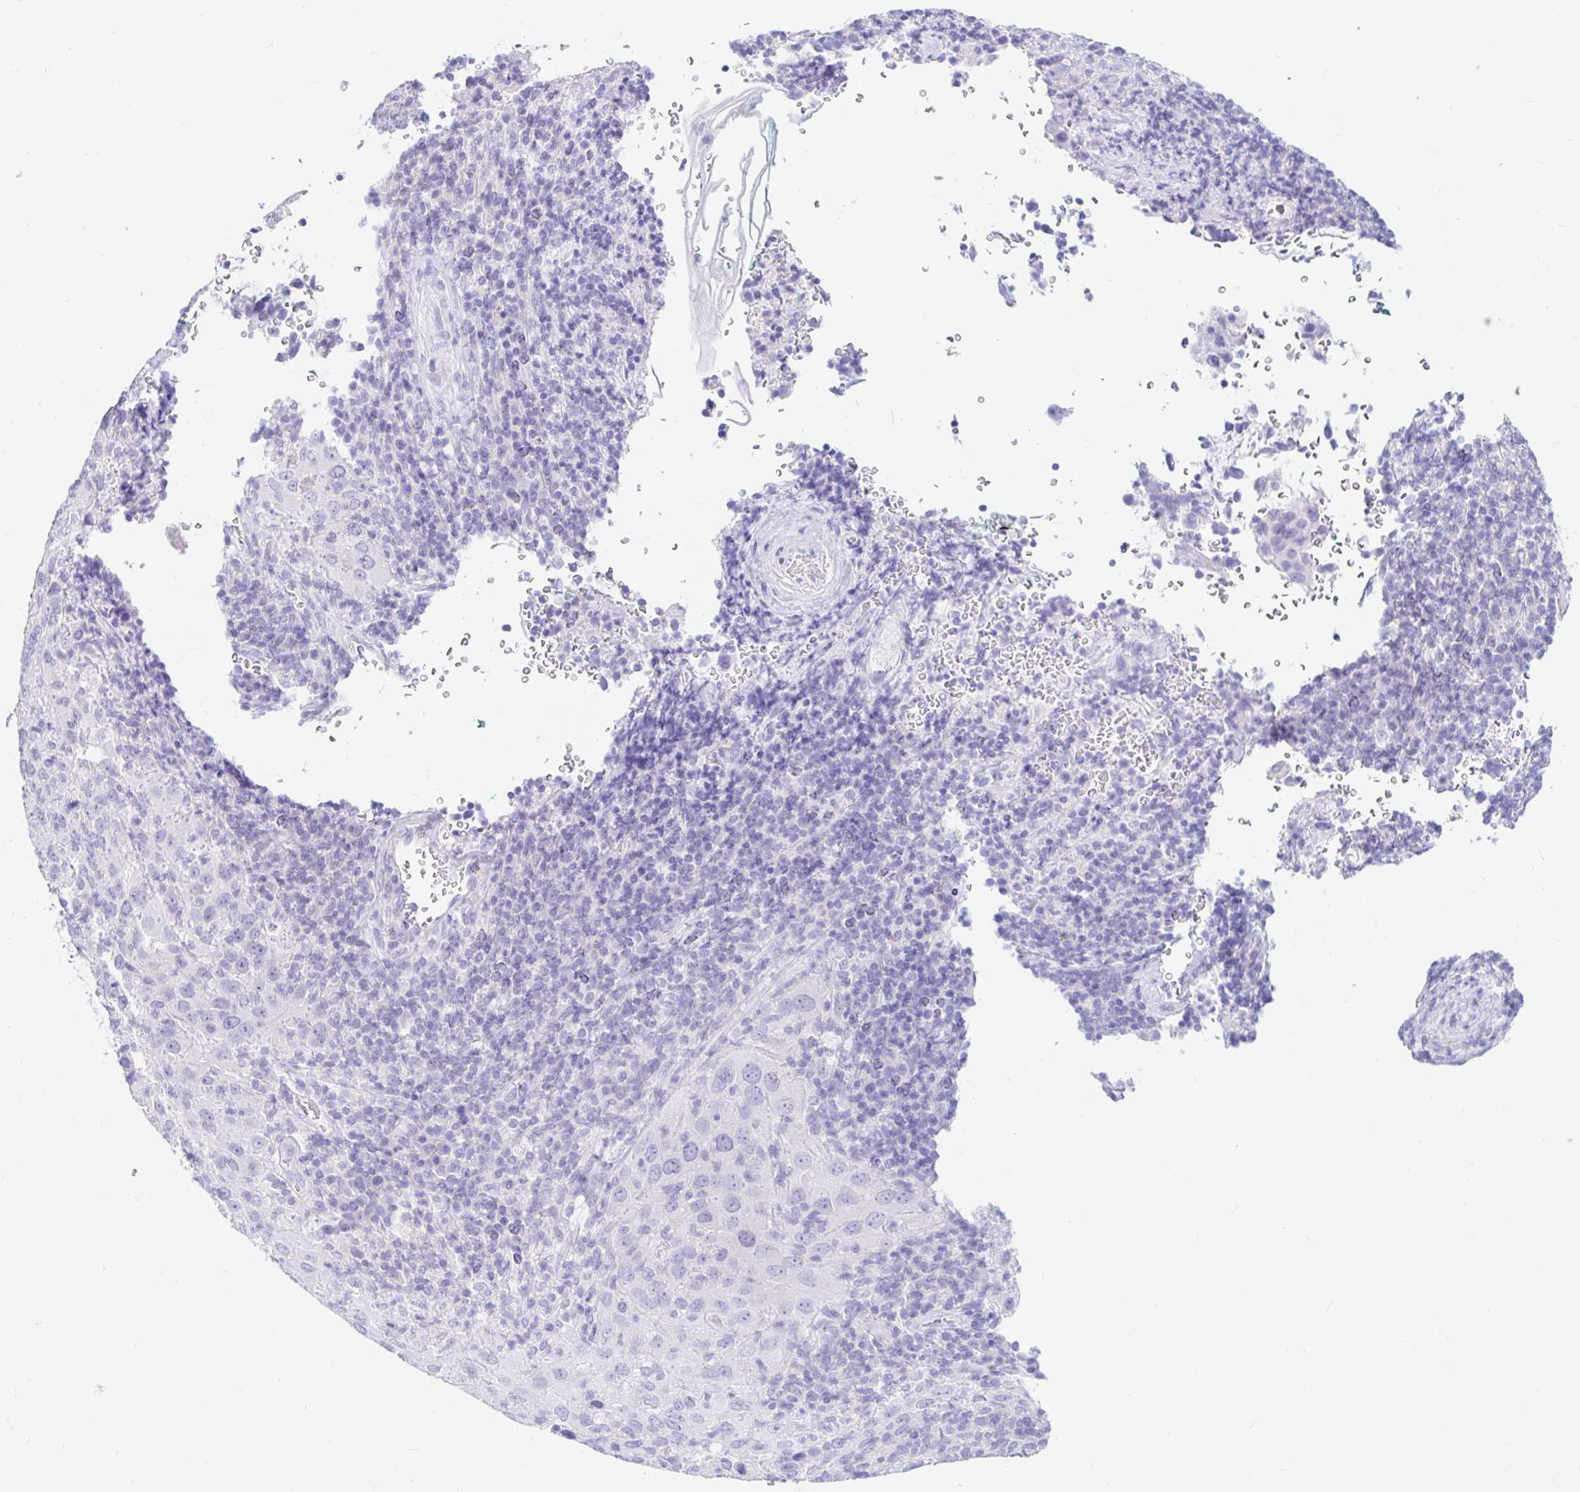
{"staining": {"intensity": "negative", "quantity": "none", "location": "none"}, "tissue": "cervical cancer", "cell_type": "Tumor cells", "image_type": "cancer", "snomed": [{"axis": "morphology", "description": "Squamous cell carcinoma, NOS"}, {"axis": "topography", "description": "Cervix"}], "caption": "A histopathology image of human squamous cell carcinoma (cervical) is negative for staining in tumor cells.", "gene": "PPP1R1B", "patient": {"sex": "female", "age": 51}}